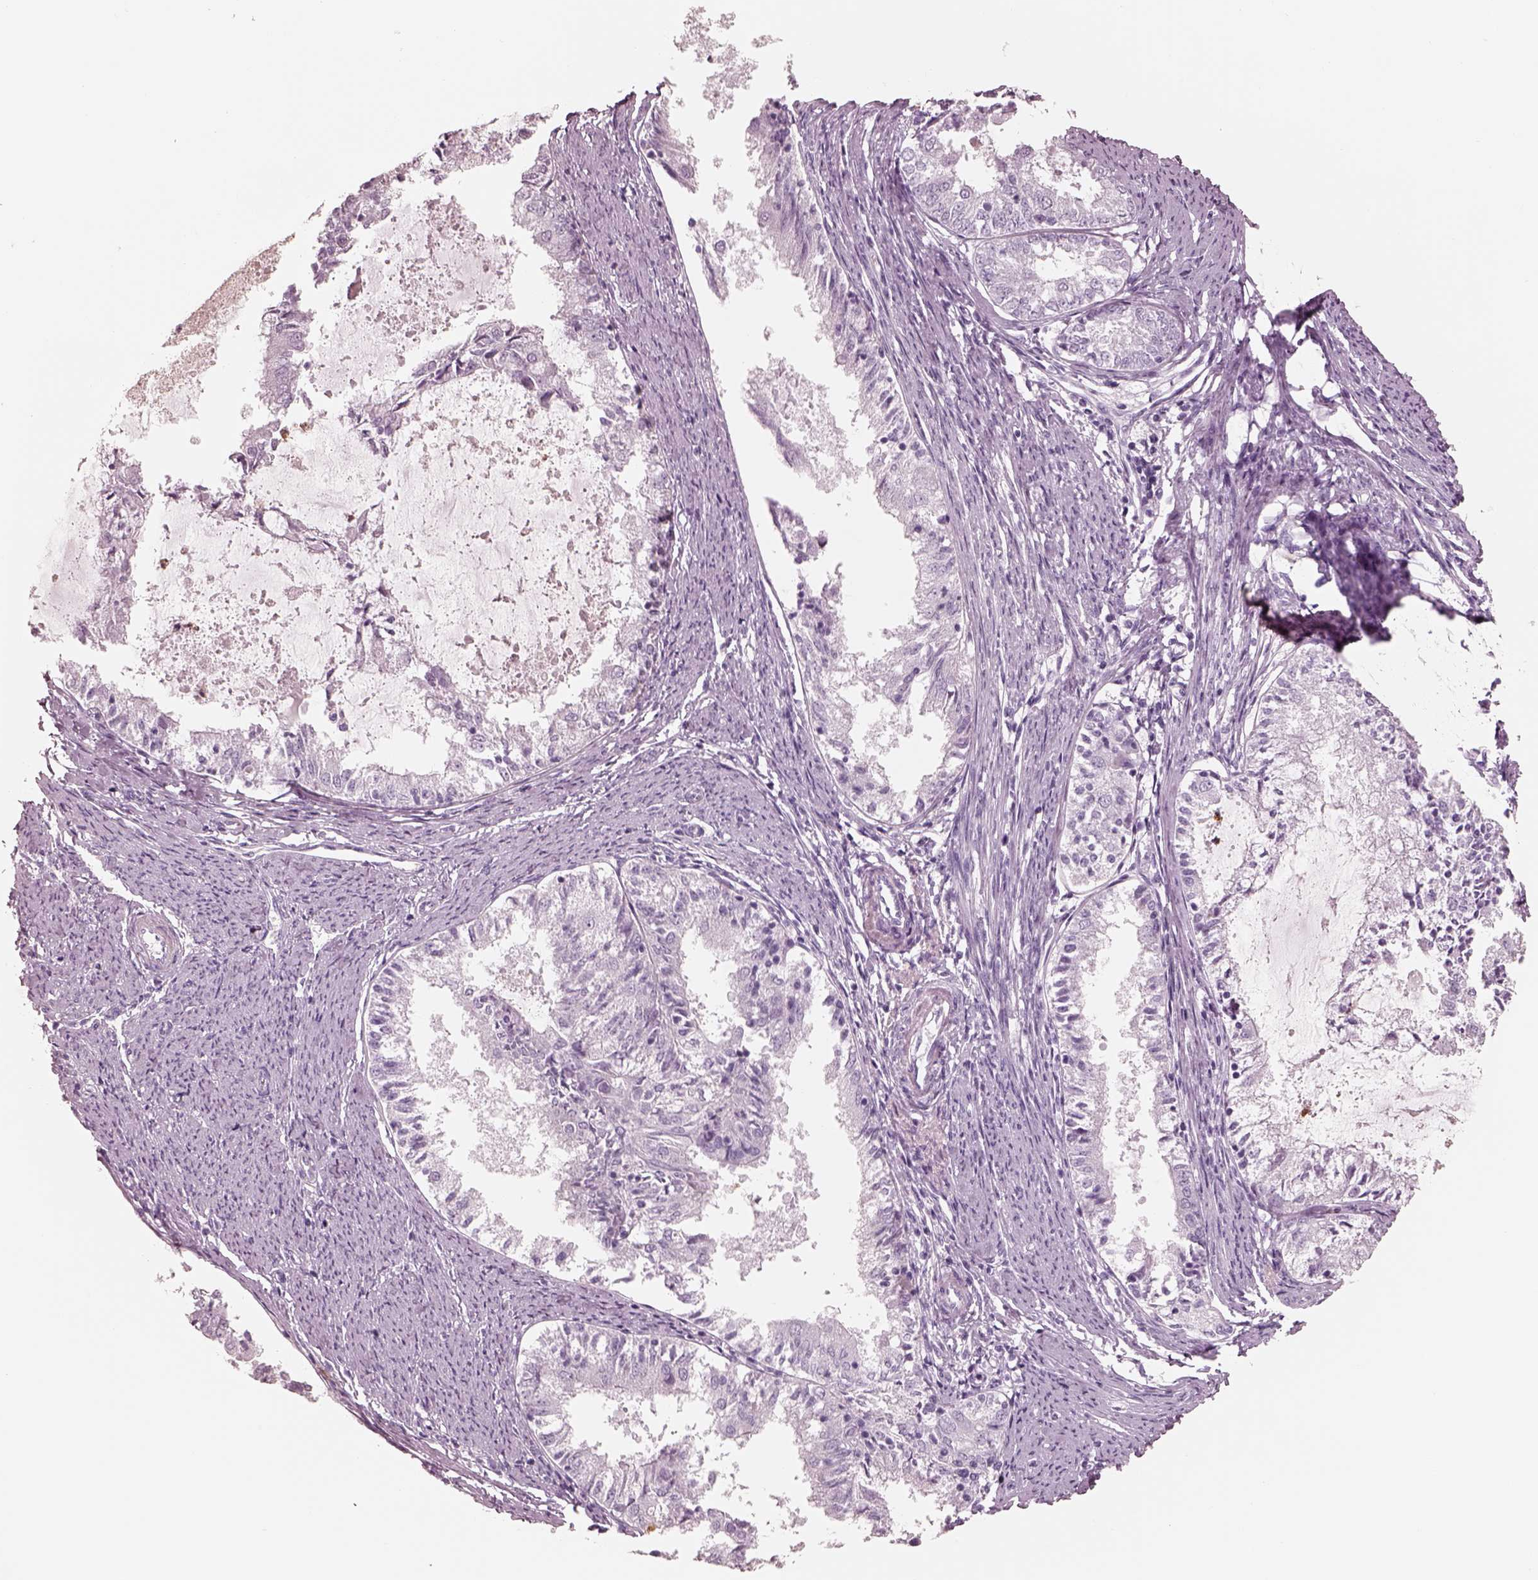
{"staining": {"intensity": "negative", "quantity": "none", "location": "none"}, "tissue": "endometrial cancer", "cell_type": "Tumor cells", "image_type": "cancer", "snomed": [{"axis": "morphology", "description": "Adenocarcinoma, NOS"}, {"axis": "topography", "description": "Endometrium"}], "caption": "Immunohistochemistry (IHC) histopathology image of neoplastic tissue: human endometrial adenocarcinoma stained with DAB reveals no significant protein staining in tumor cells.", "gene": "ELANE", "patient": {"sex": "female", "age": 57}}